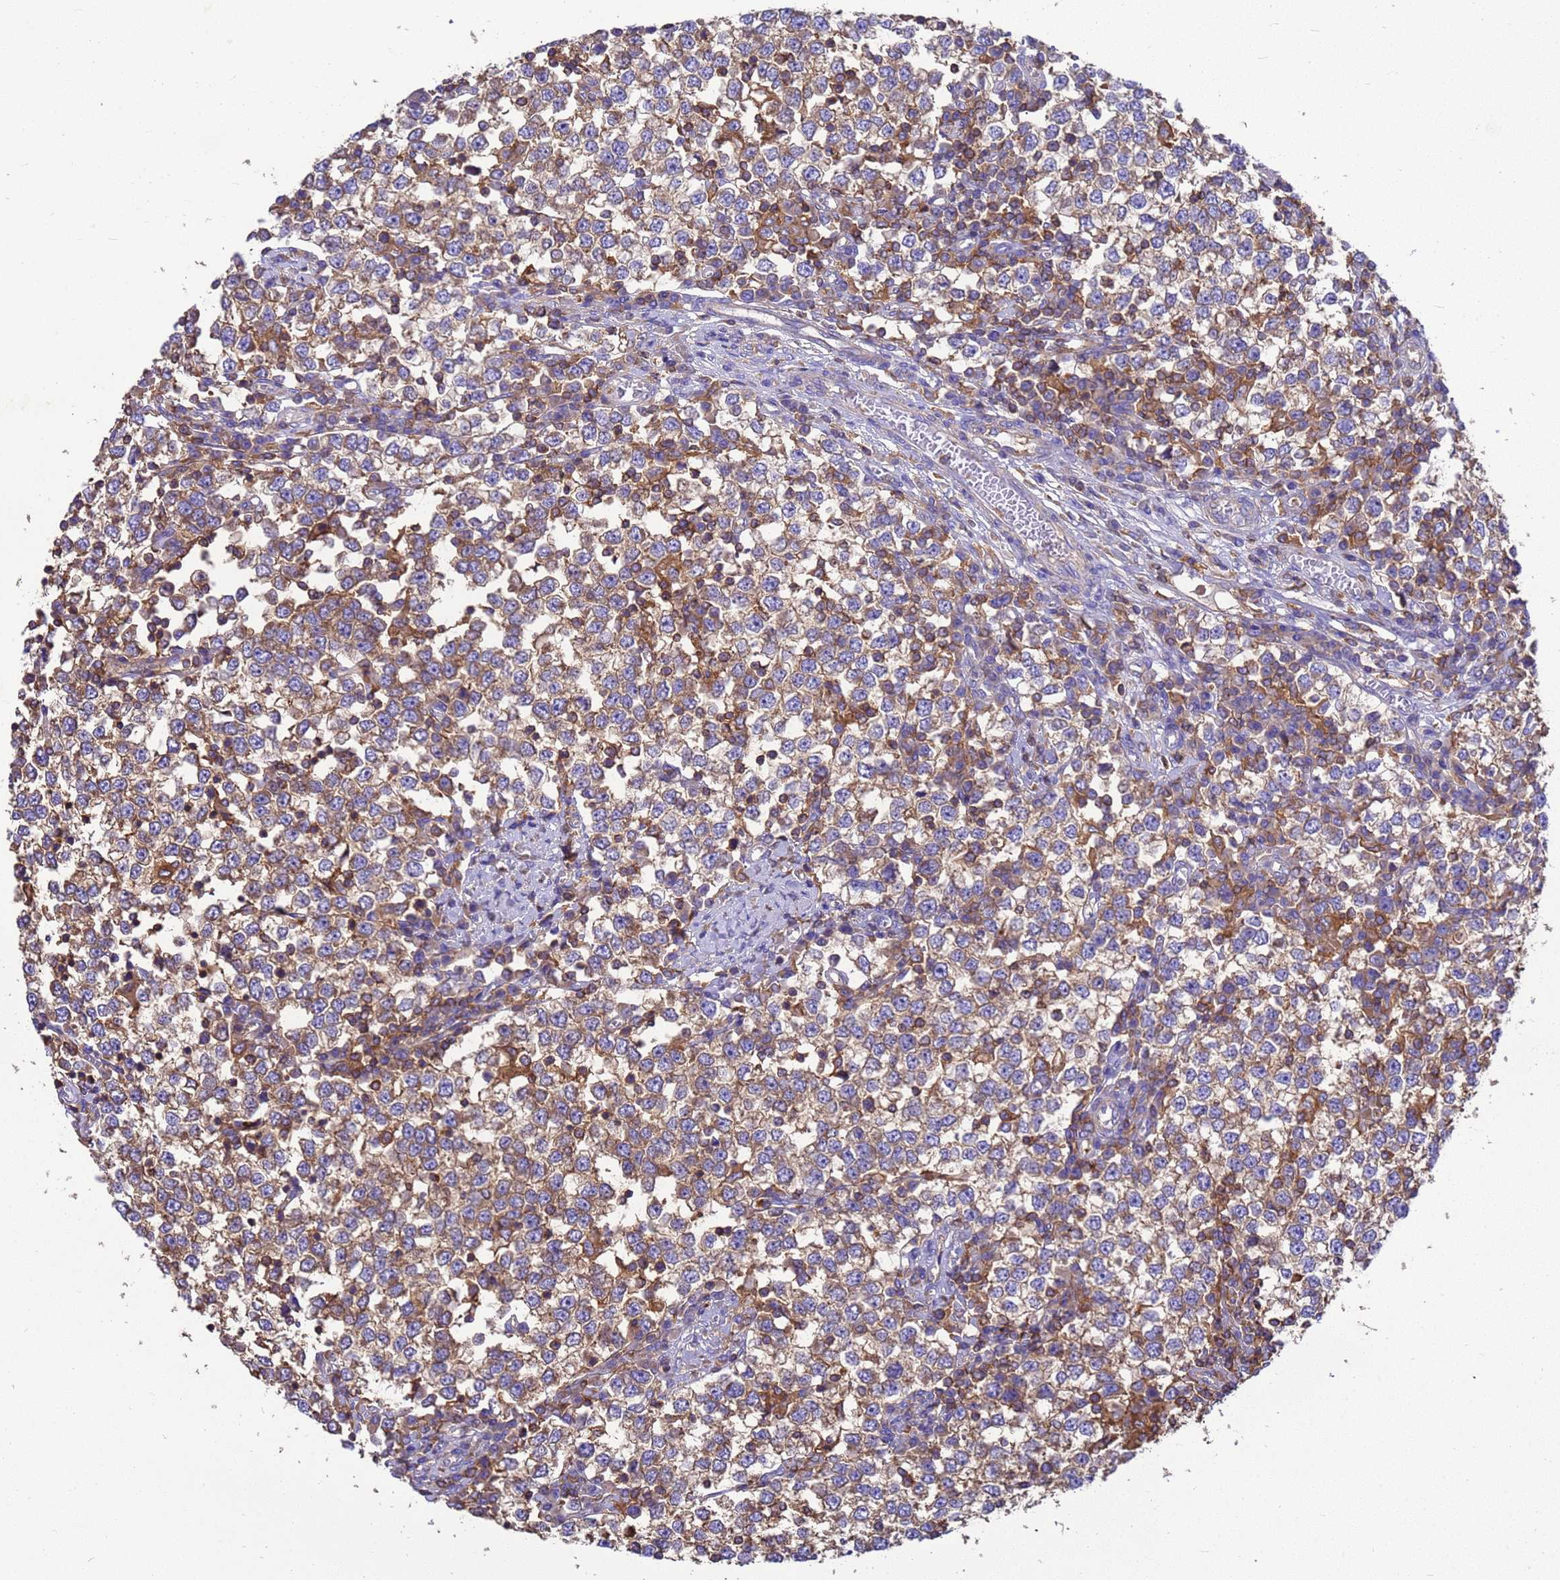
{"staining": {"intensity": "weak", "quantity": ">75%", "location": "cytoplasmic/membranous"}, "tissue": "testis cancer", "cell_type": "Tumor cells", "image_type": "cancer", "snomed": [{"axis": "morphology", "description": "Seminoma, NOS"}, {"axis": "topography", "description": "Testis"}], "caption": "There is low levels of weak cytoplasmic/membranous positivity in tumor cells of testis cancer (seminoma), as demonstrated by immunohistochemical staining (brown color).", "gene": "ZNF235", "patient": {"sex": "male", "age": 65}}